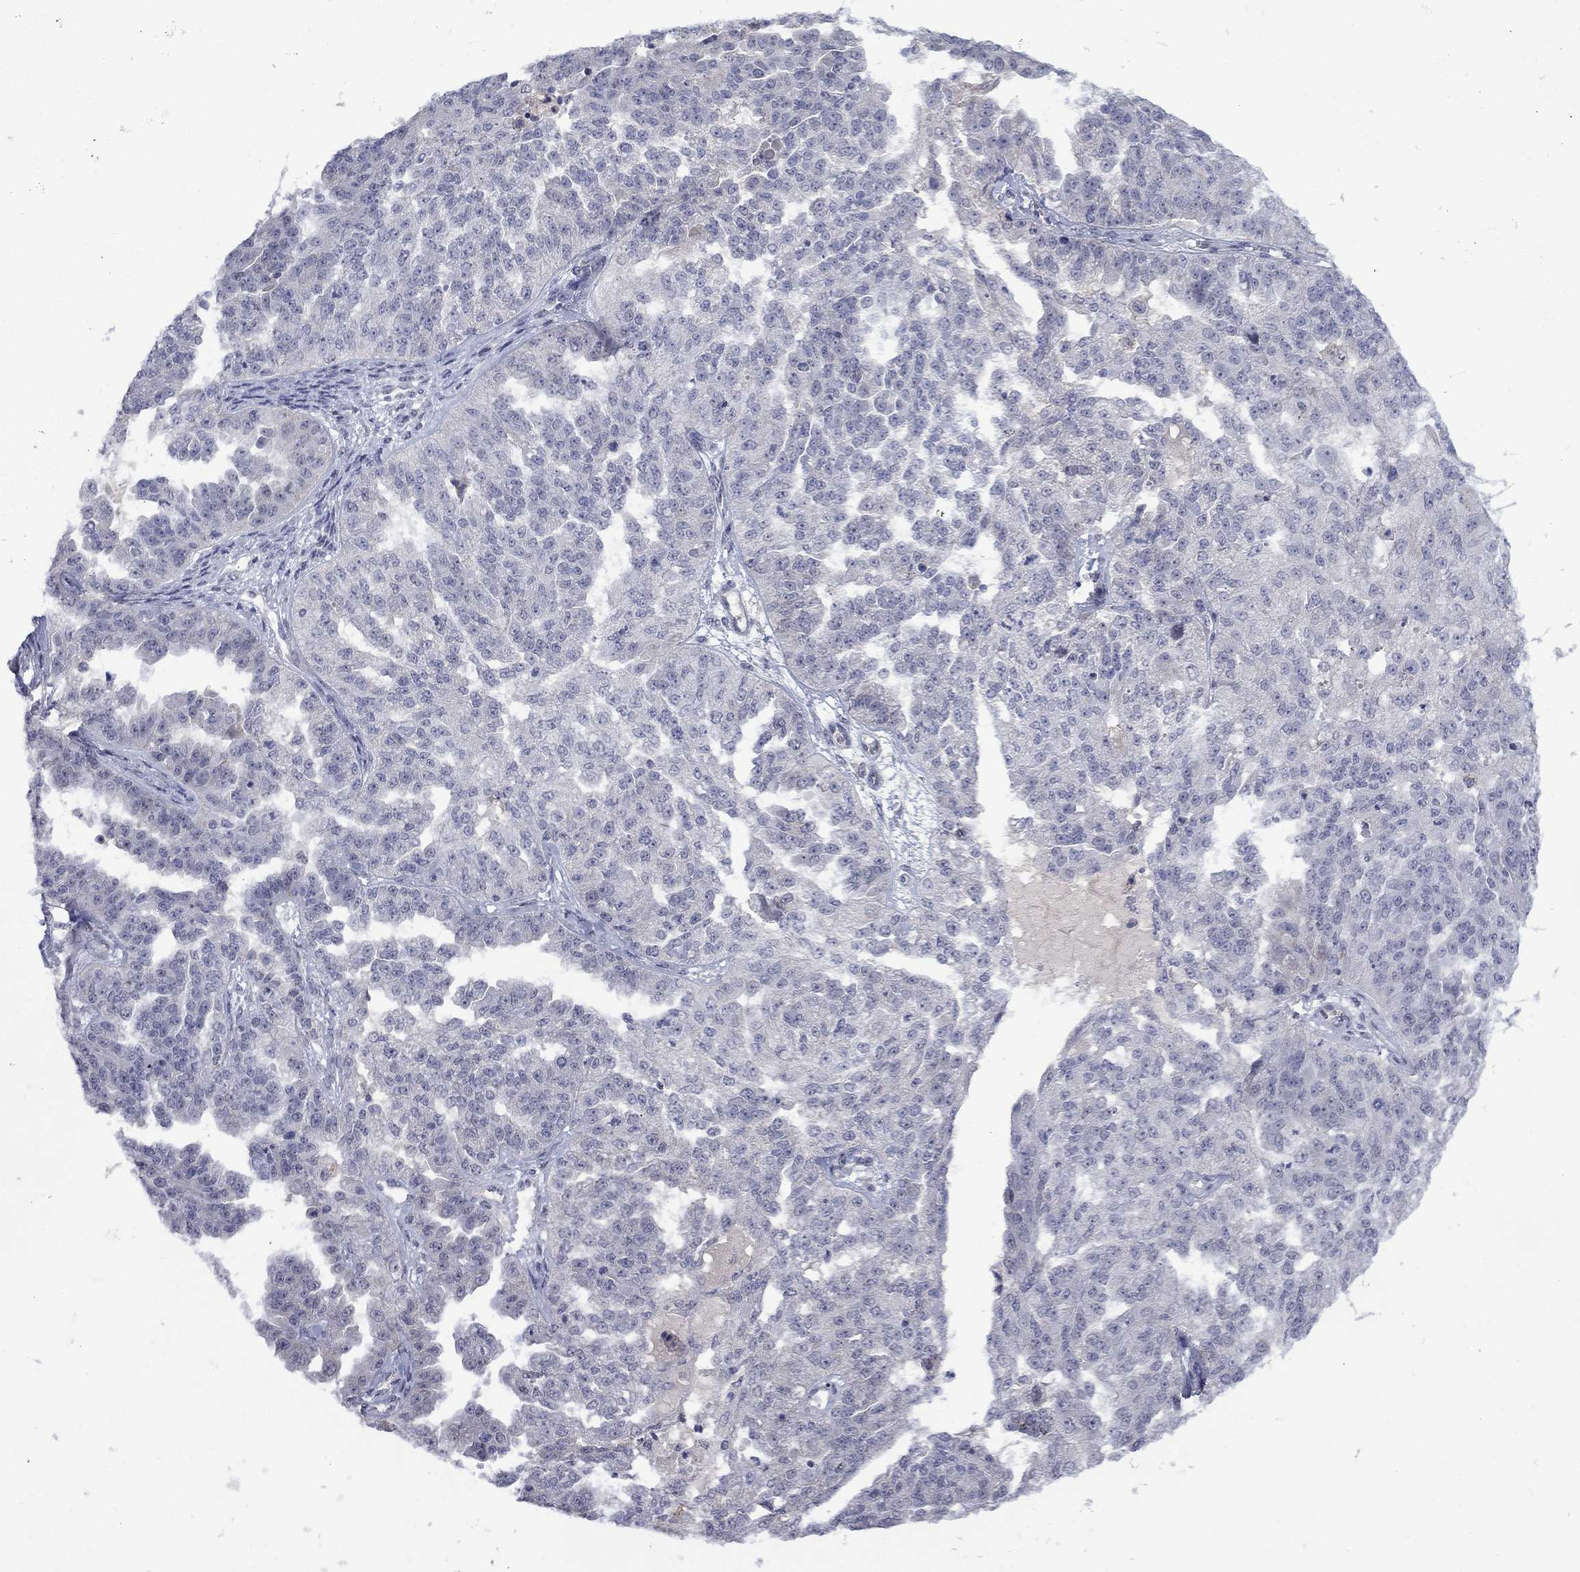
{"staining": {"intensity": "negative", "quantity": "none", "location": "none"}, "tissue": "ovarian cancer", "cell_type": "Tumor cells", "image_type": "cancer", "snomed": [{"axis": "morphology", "description": "Cystadenocarcinoma, serous, NOS"}, {"axis": "topography", "description": "Ovary"}], "caption": "Immunohistochemistry (IHC) histopathology image of human ovarian serous cystadenocarcinoma stained for a protein (brown), which reveals no staining in tumor cells.", "gene": "KCNJ16", "patient": {"sex": "female", "age": 58}}